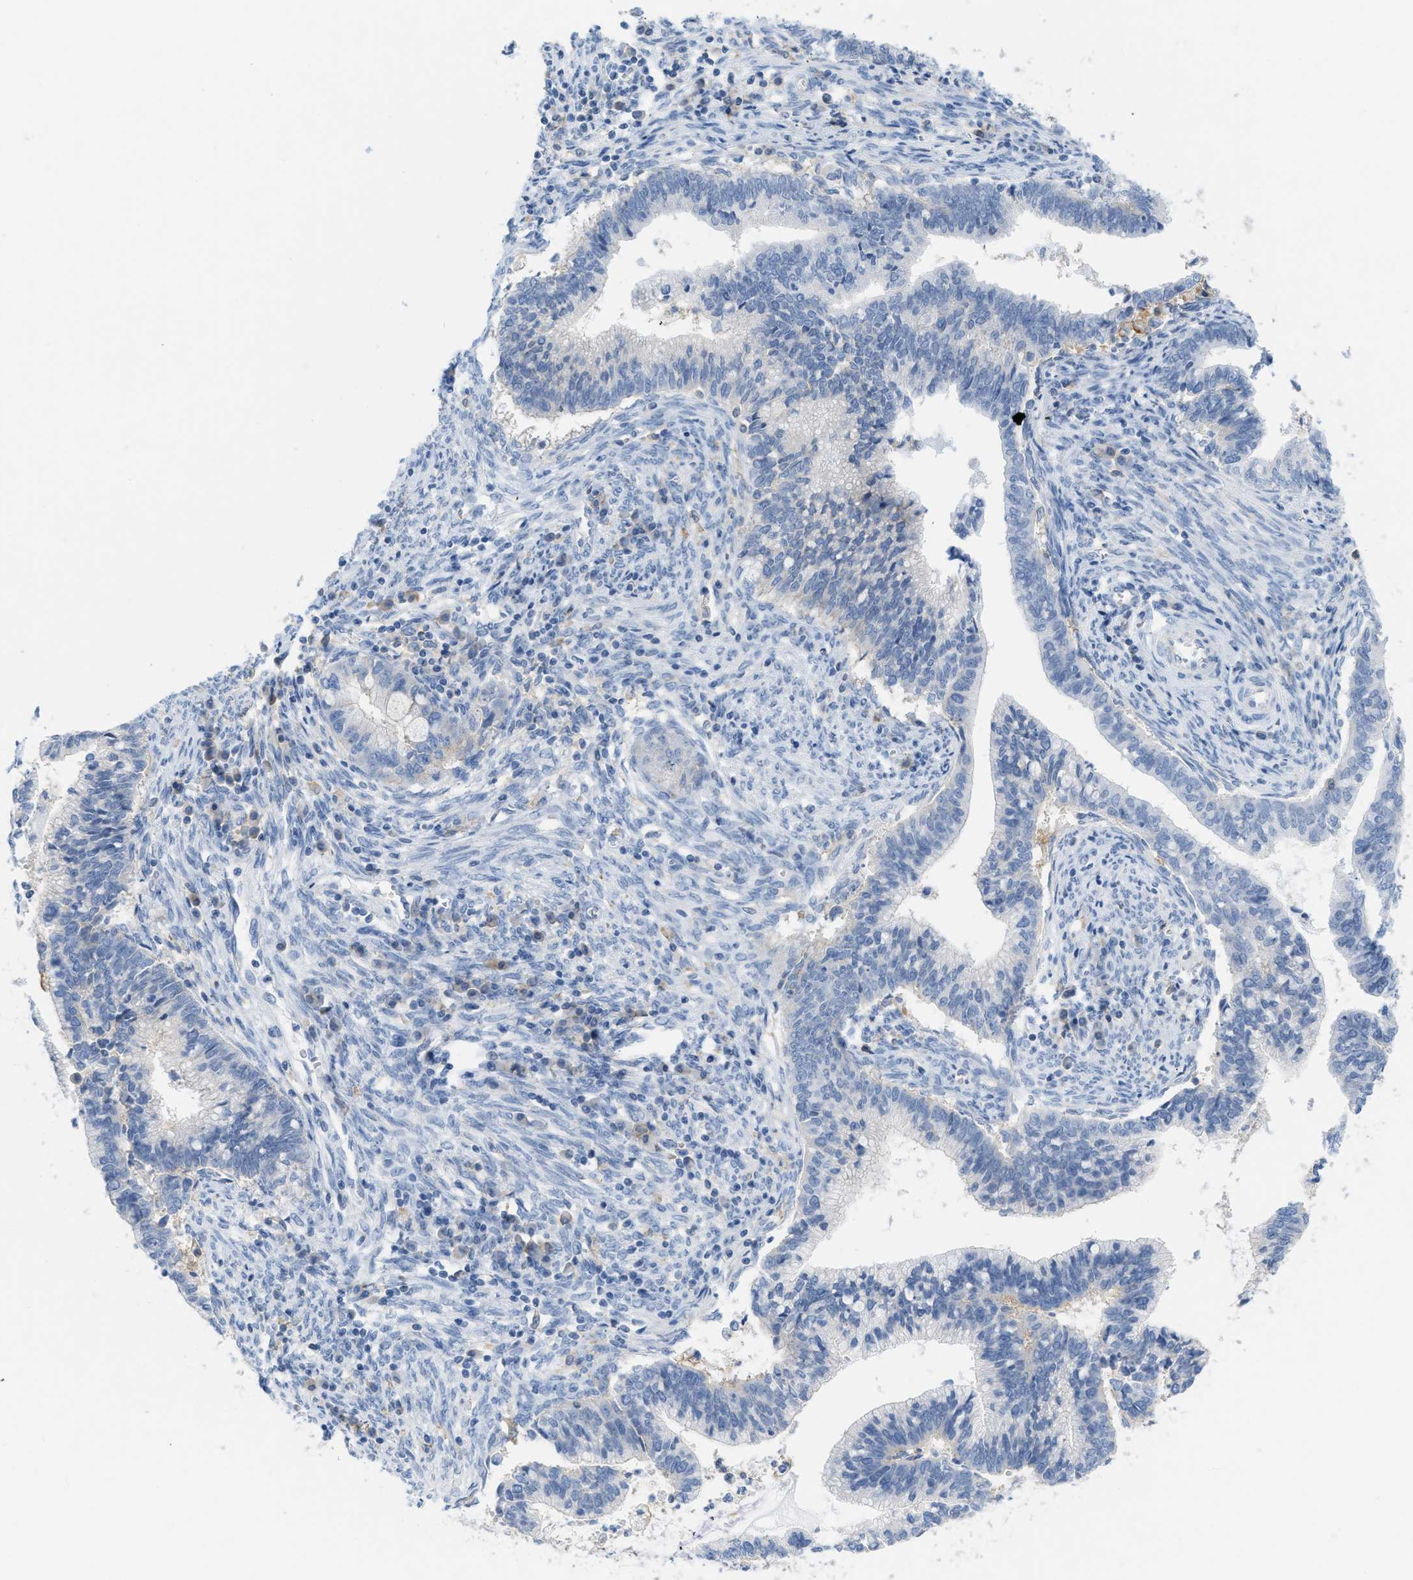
{"staining": {"intensity": "negative", "quantity": "none", "location": "none"}, "tissue": "cervical cancer", "cell_type": "Tumor cells", "image_type": "cancer", "snomed": [{"axis": "morphology", "description": "Adenocarcinoma, NOS"}, {"axis": "topography", "description": "Cervix"}], "caption": "This is an immunohistochemistry (IHC) histopathology image of adenocarcinoma (cervical). There is no positivity in tumor cells.", "gene": "SLC3A2", "patient": {"sex": "female", "age": 44}}